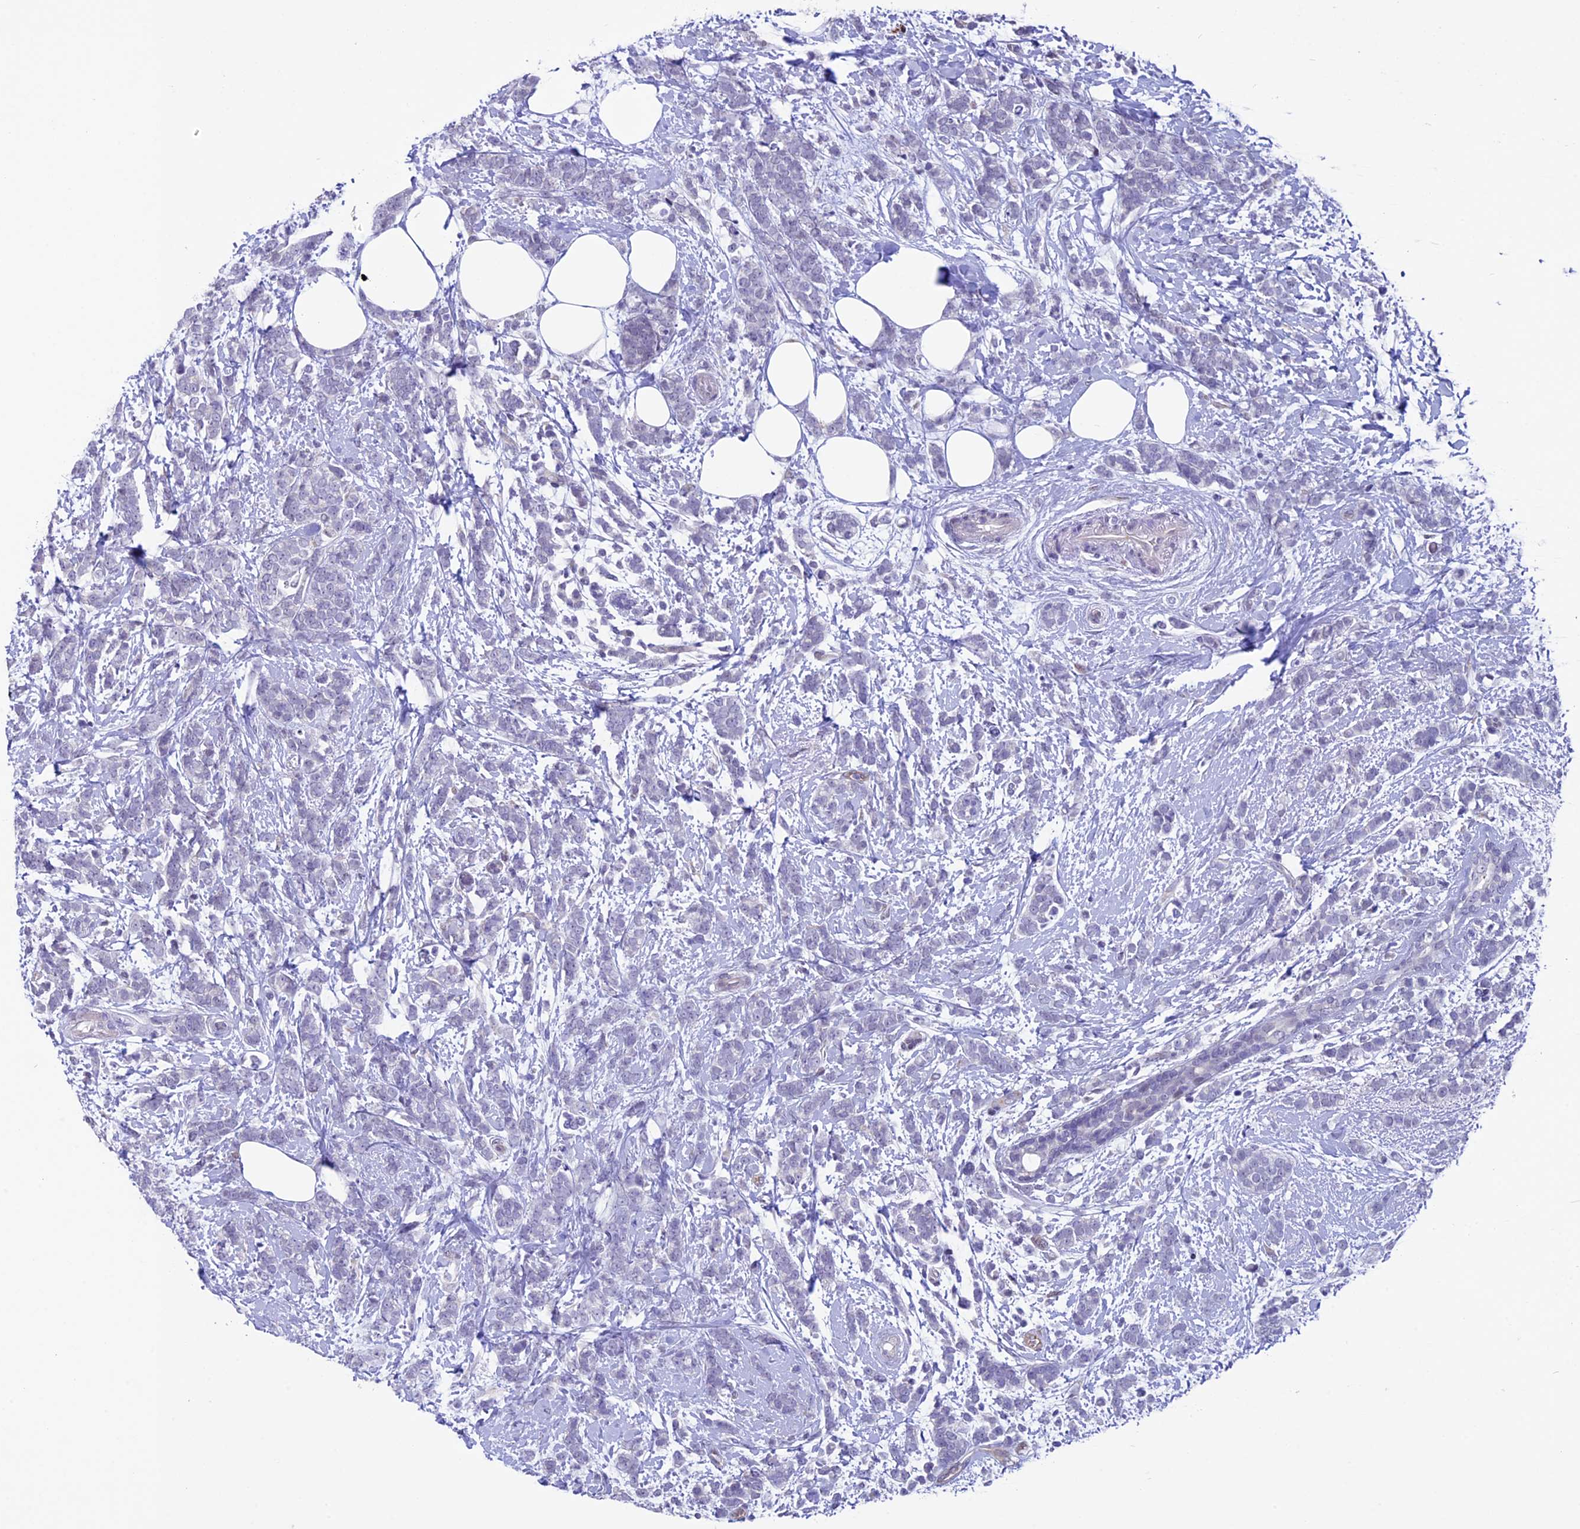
{"staining": {"intensity": "negative", "quantity": "none", "location": "none"}, "tissue": "breast cancer", "cell_type": "Tumor cells", "image_type": "cancer", "snomed": [{"axis": "morphology", "description": "Lobular carcinoma"}, {"axis": "topography", "description": "Breast"}], "caption": "Micrograph shows no protein expression in tumor cells of lobular carcinoma (breast) tissue. Nuclei are stained in blue.", "gene": "TMEM171", "patient": {"sex": "female", "age": 58}}